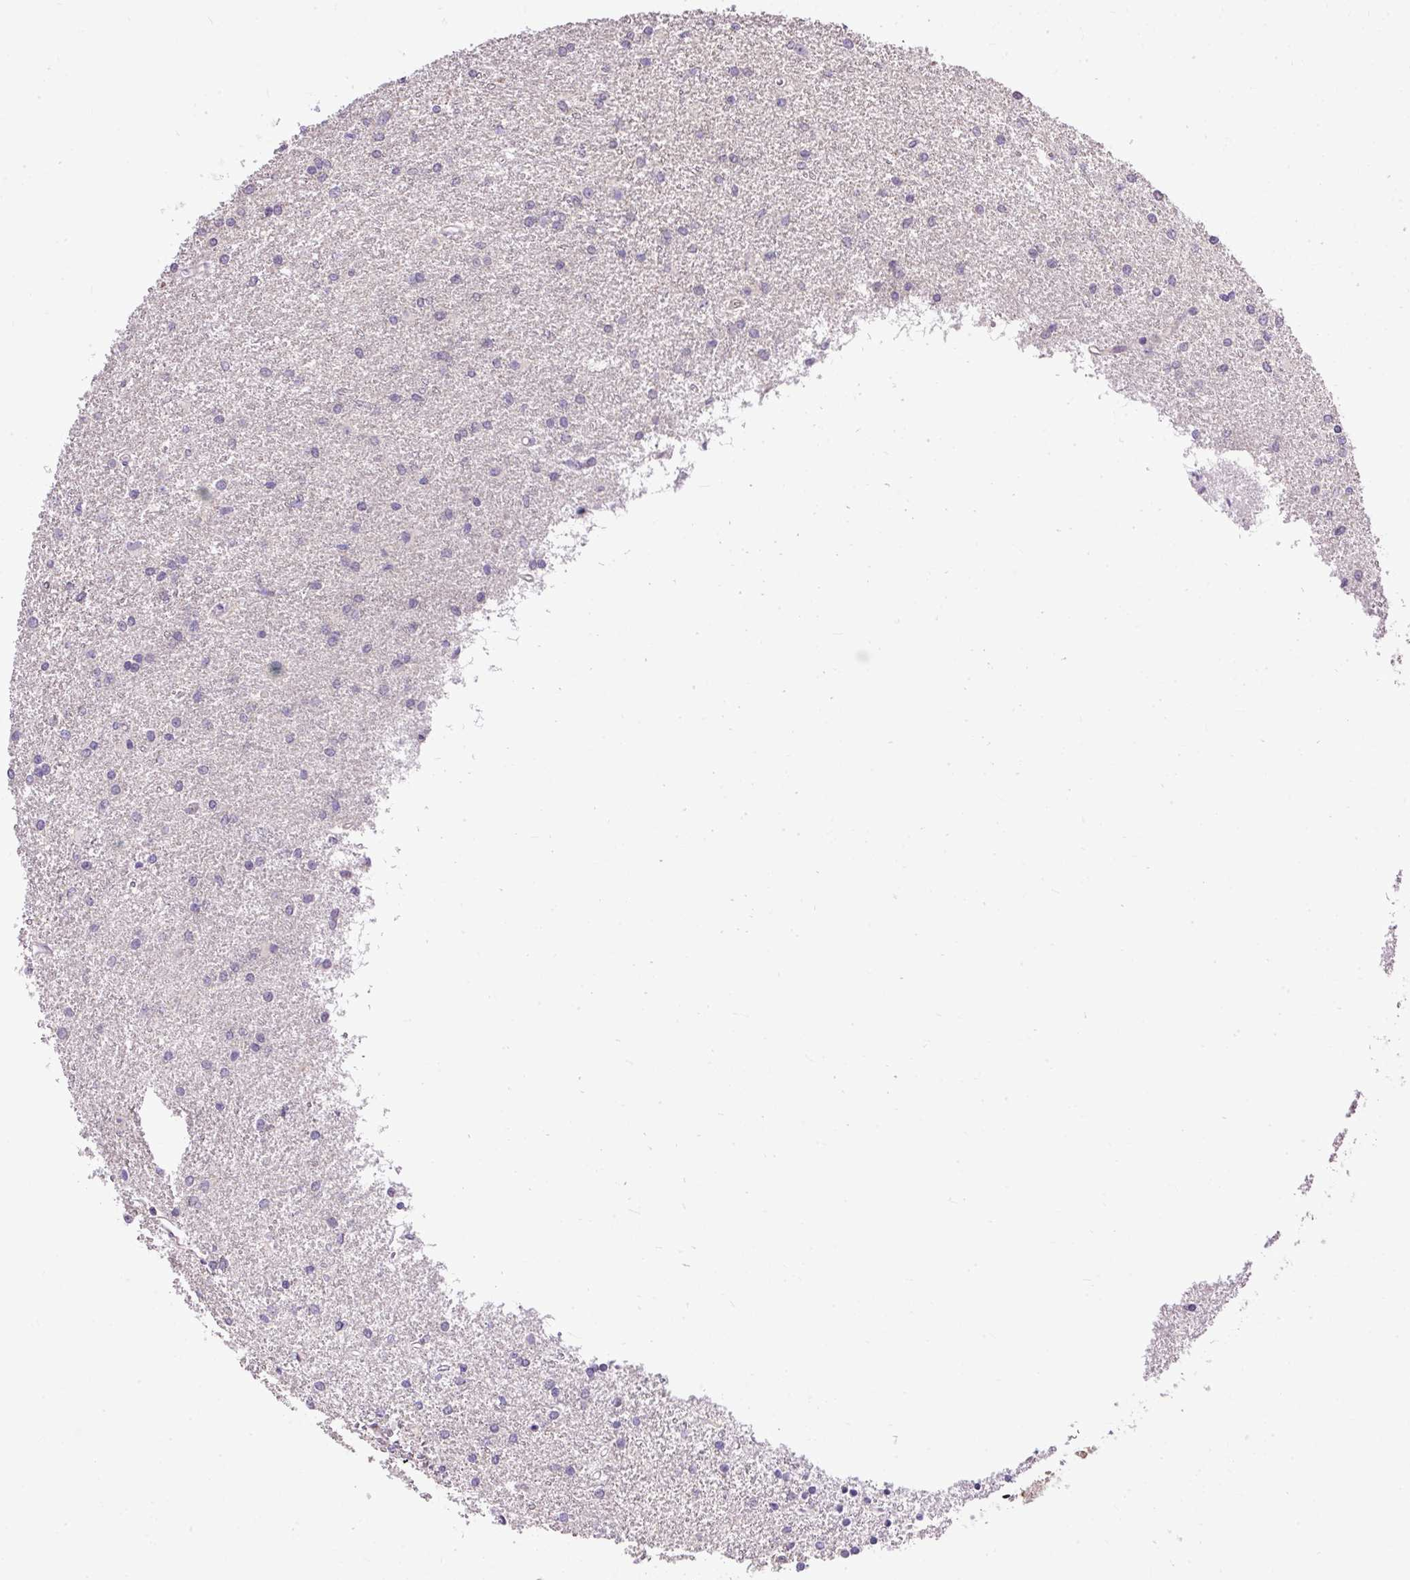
{"staining": {"intensity": "negative", "quantity": "none", "location": "none"}, "tissue": "glioma", "cell_type": "Tumor cells", "image_type": "cancer", "snomed": [{"axis": "morphology", "description": "Glioma, malignant, High grade"}, {"axis": "topography", "description": "Brain"}], "caption": "A histopathology image of human glioma is negative for staining in tumor cells.", "gene": "HEXB", "patient": {"sex": "female", "age": 50}}